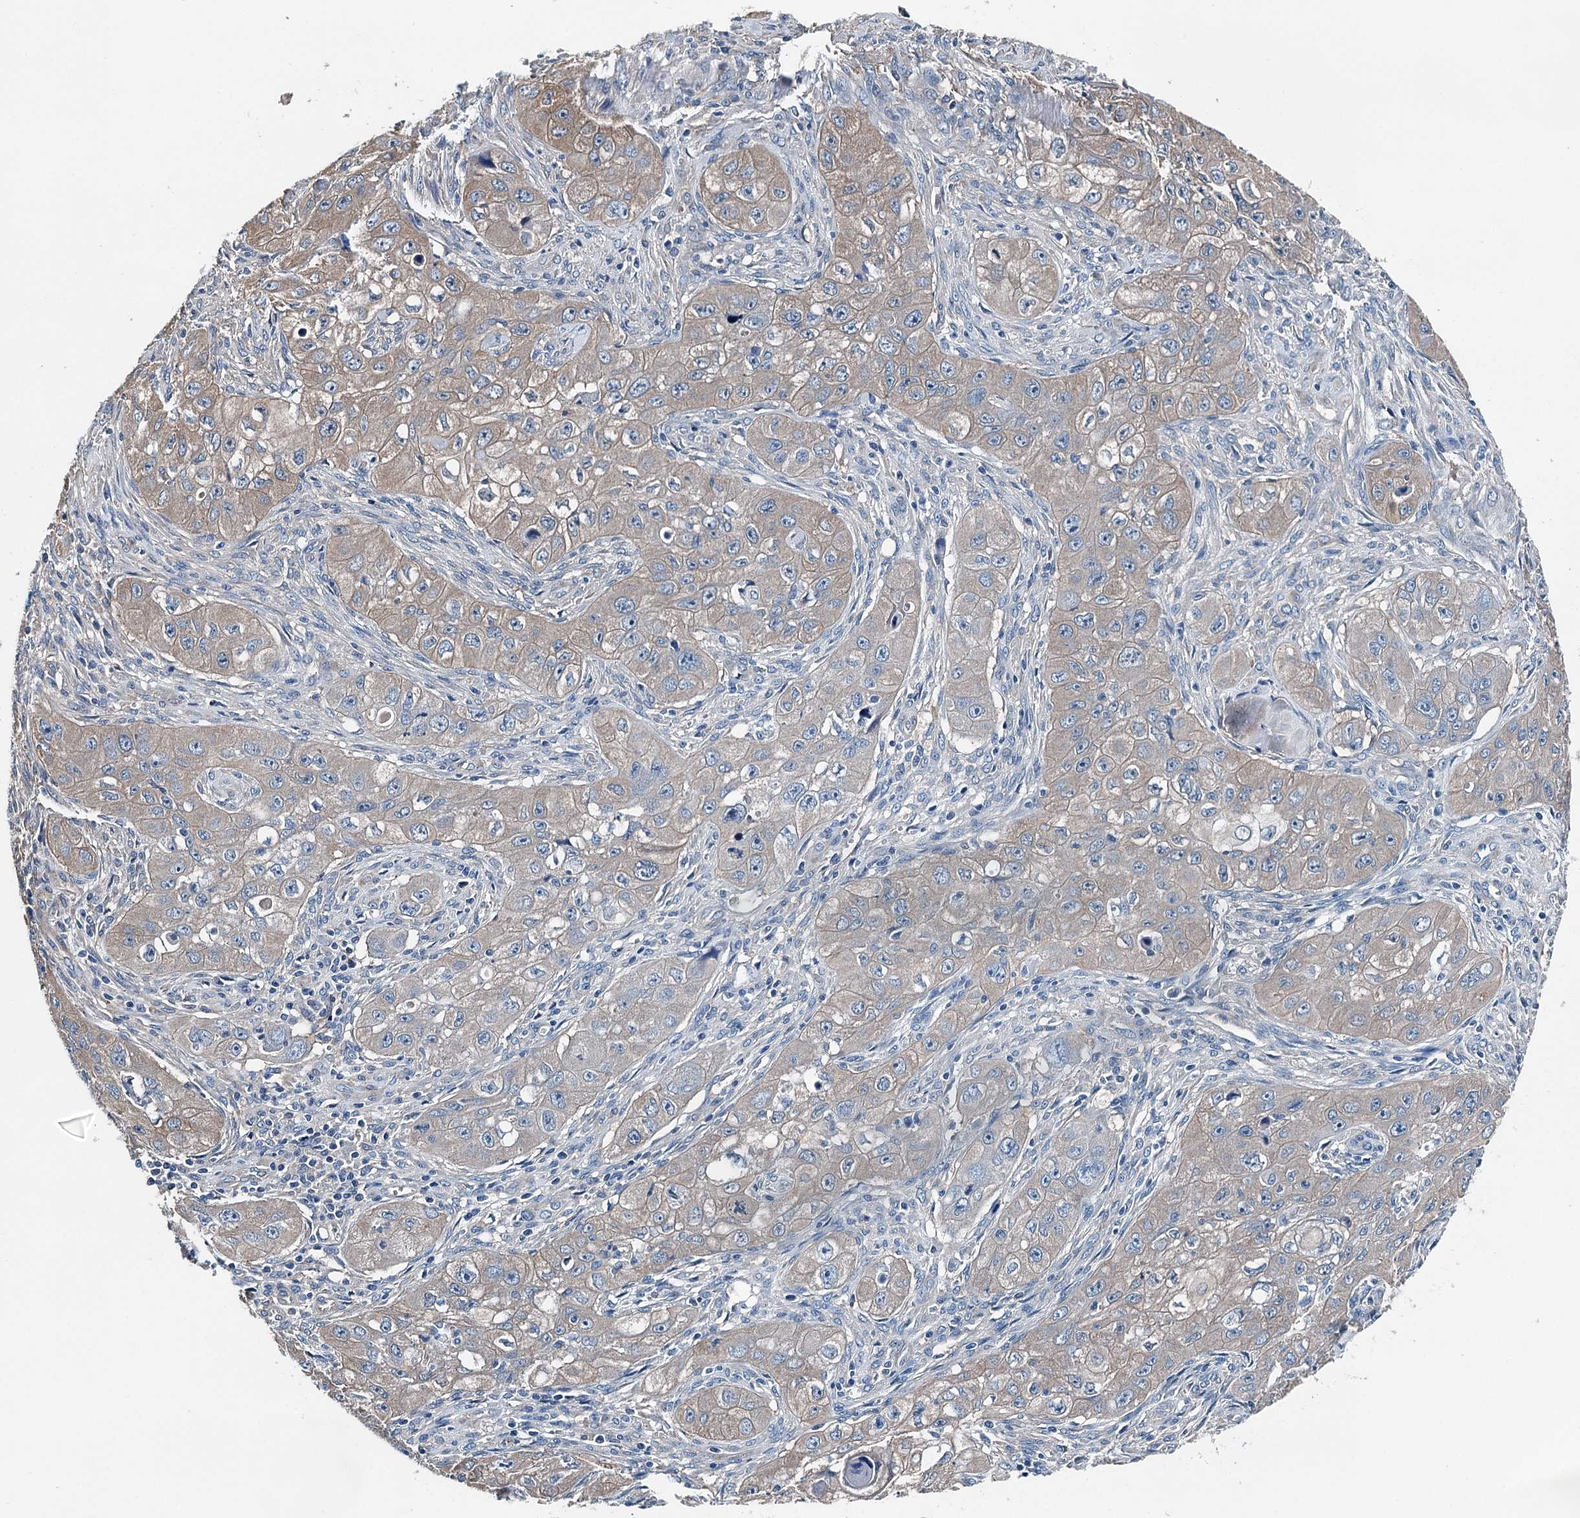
{"staining": {"intensity": "weak", "quantity": "25%-75%", "location": "cytoplasmic/membranous"}, "tissue": "skin cancer", "cell_type": "Tumor cells", "image_type": "cancer", "snomed": [{"axis": "morphology", "description": "Squamous cell carcinoma, NOS"}, {"axis": "topography", "description": "Skin"}, {"axis": "topography", "description": "Subcutis"}], "caption": "IHC image of squamous cell carcinoma (skin) stained for a protein (brown), which reveals low levels of weak cytoplasmic/membranous staining in approximately 25%-75% of tumor cells.", "gene": "BHMT", "patient": {"sex": "male", "age": 73}}